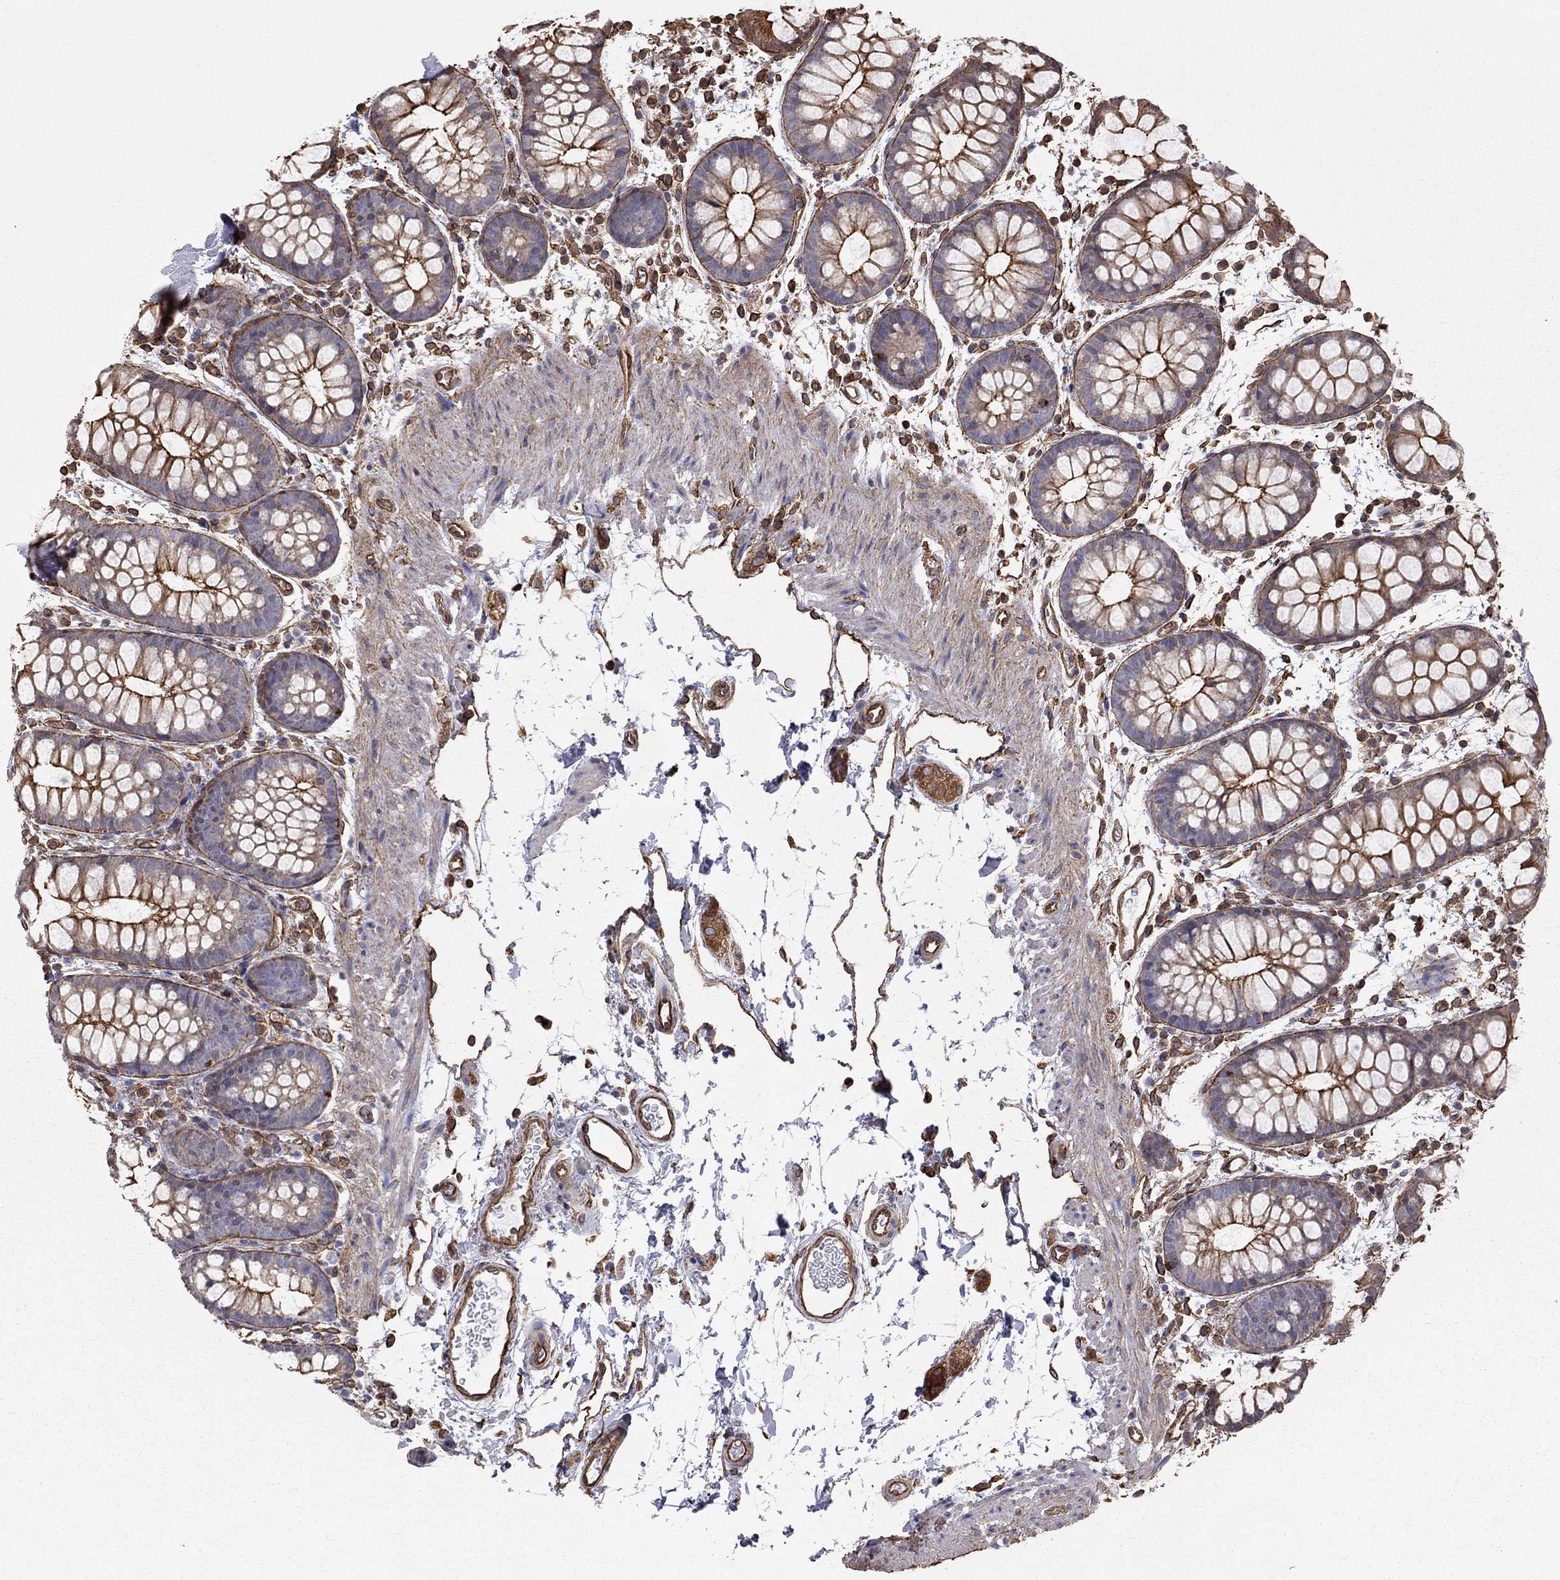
{"staining": {"intensity": "strong", "quantity": ">75%", "location": "cytoplasmic/membranous"}, "tissue": "rectum", "cell_type": "Glandular cells", "image_type": "normal", "snomed": [{"axis": "morphology", "description": "Normal tissue, NOS"}, {"axis": "topography", "description": "Rectum"}], "caption": "IHC image of normal rectum: rectum stained using immunohistochemistry (IHC) displays high levels of strong protein expression localized specifically in the cytoplasmic/membranous of glandular cells, appearing as a cytoplasmic/membranous brown color.", "gene": "BICDL2", "patient": {"sex": "male", "age": 57}}